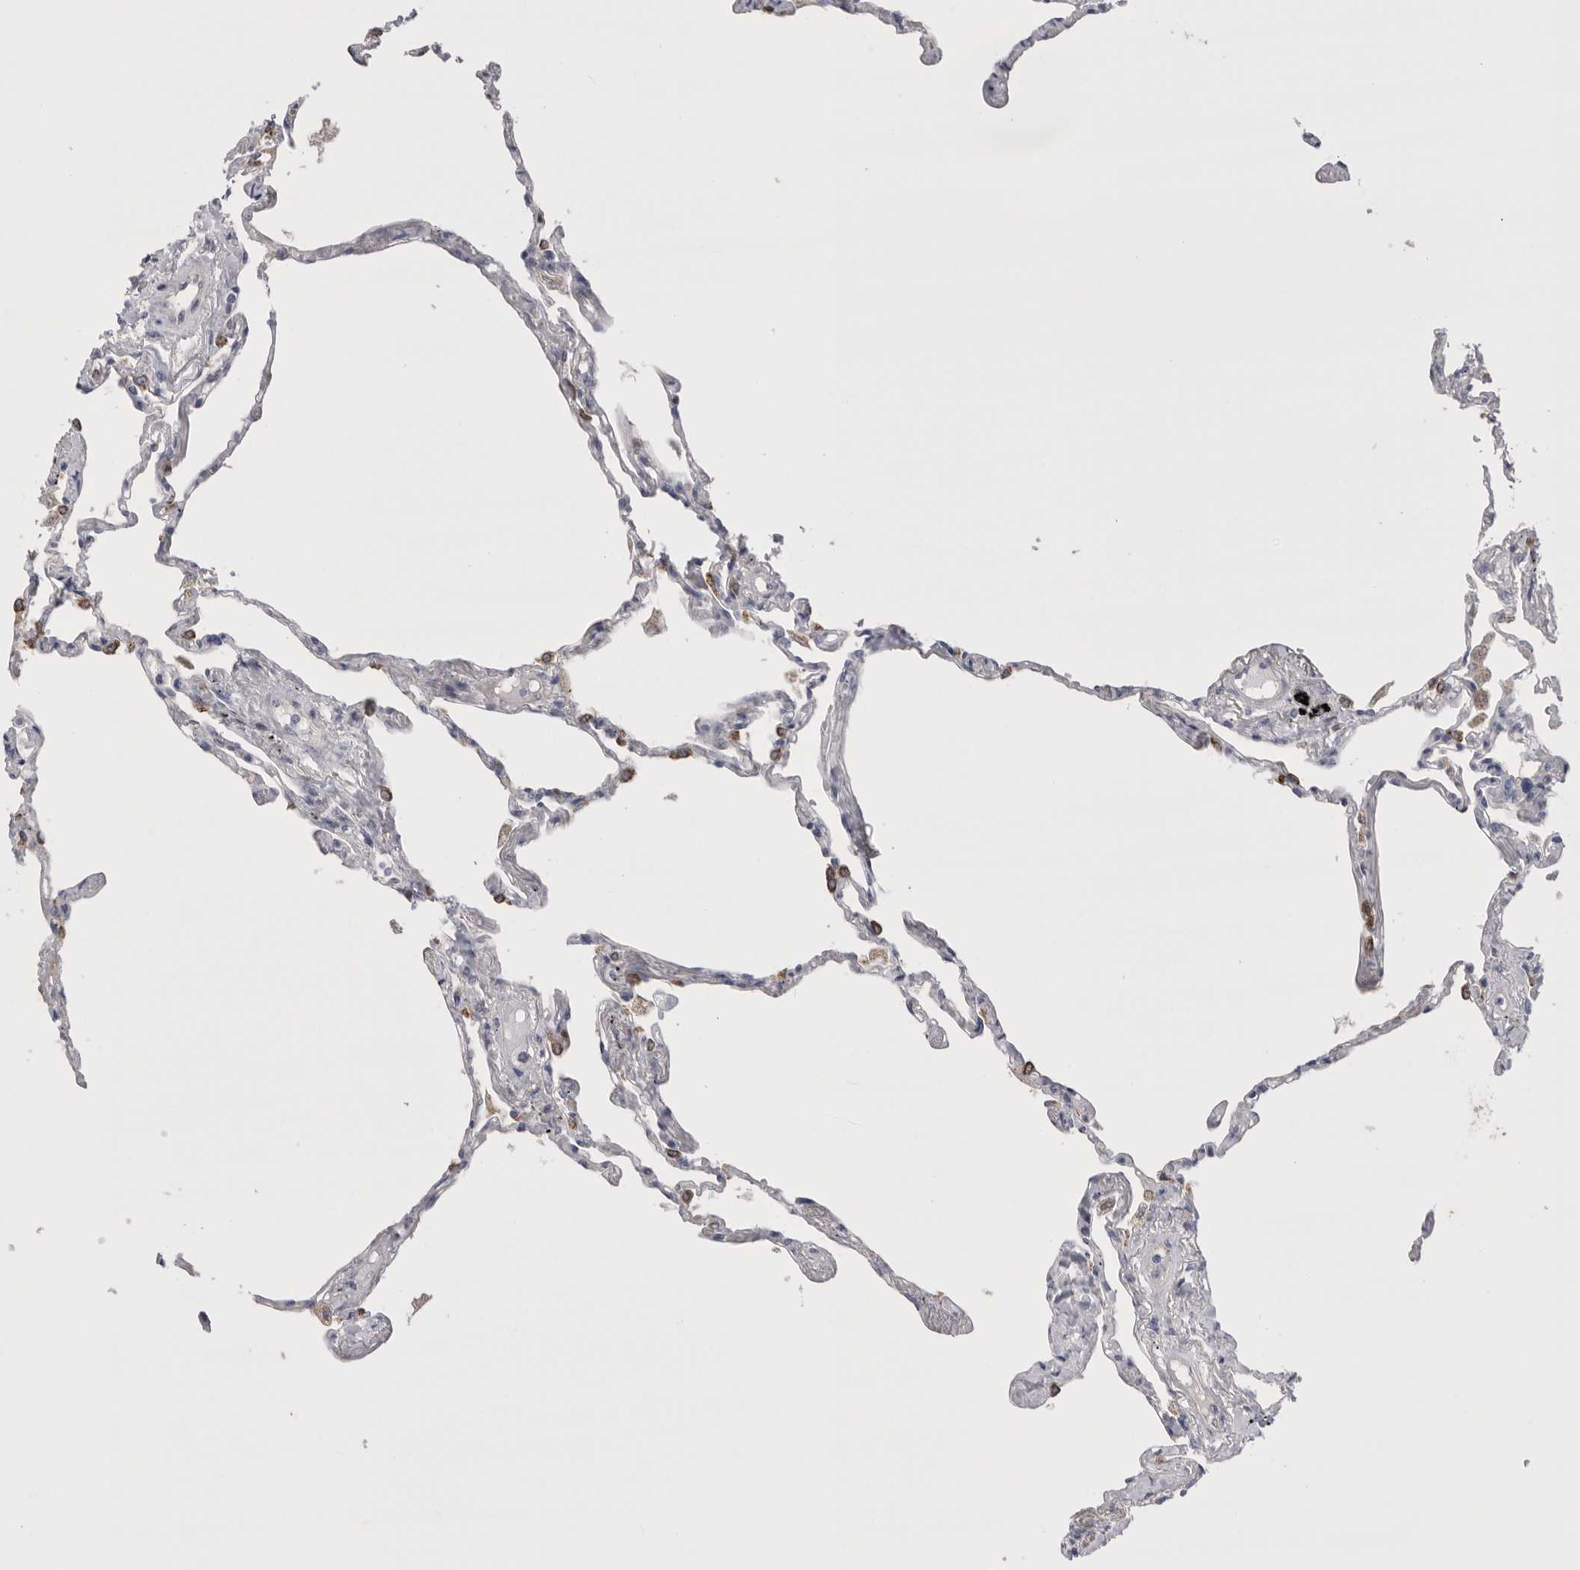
{"staining": {"intensity": "moderate", "quantity": "<25%", "location": "cytoplasmic/membranous"}, "tissue": "lung", "cell_type": "Alveolar cells", "image_type": "normal", "snomed": [{"axis": "morphology", "description": "Normal tissue, NOS"}, {"axis": "topography", "description": "Lung"}], "caption": "This image exhibits benign lung stained with immunohistochemistry (IHC) to label a protein in brown. The cytoplasmic/membranous of alveolar cells show moderate positivity for the protein. Nuclei are counter-stained blue.", "gene": "CCDC126", "patient": {"sex": "female", "age": 67}}